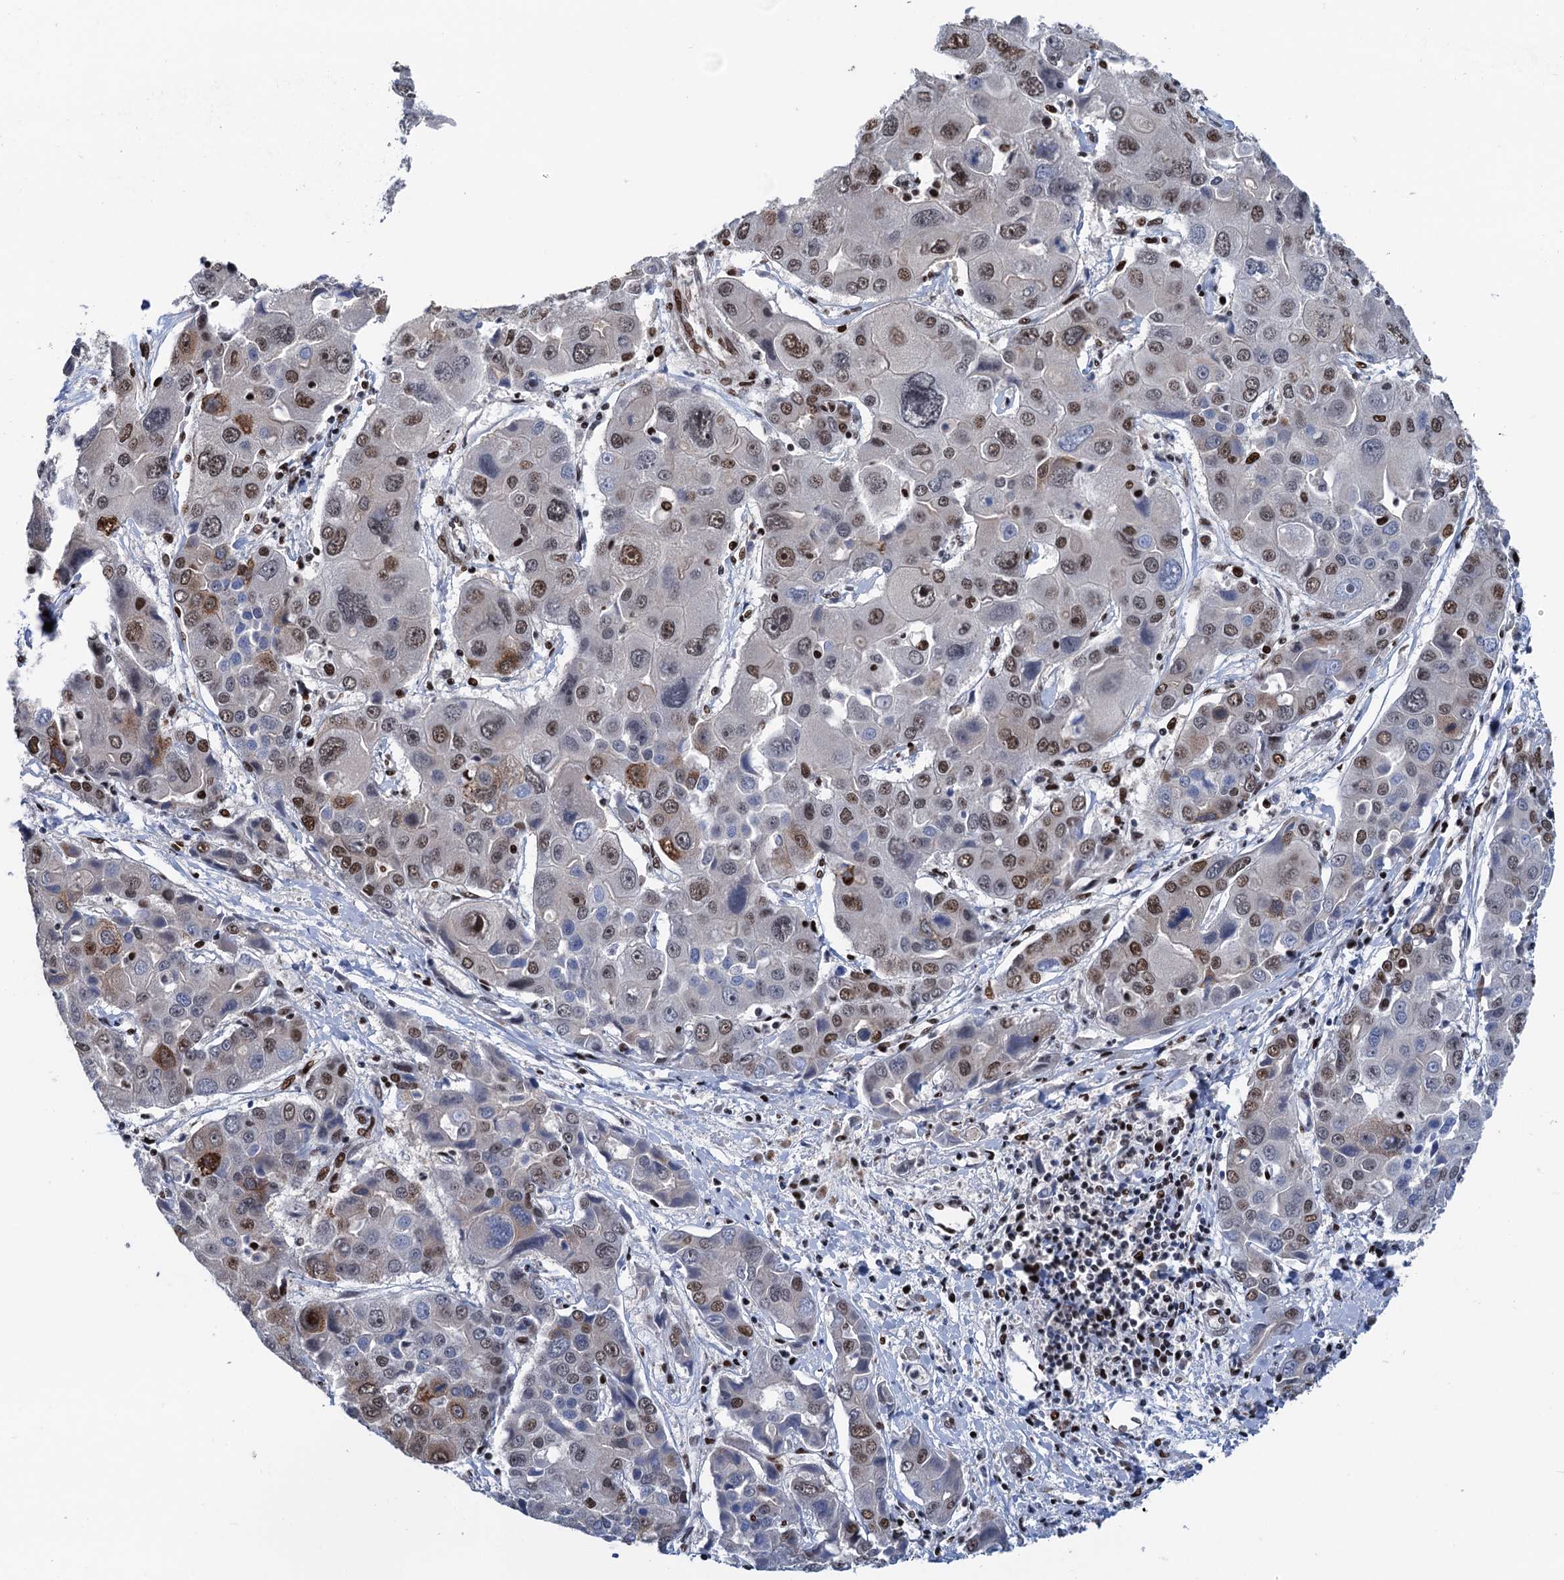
{"staining": {"intensity": "moderate", "quantity": "25%-75%", "location": "cytoplasmic/membranous,nuclear"}, "tissue": "liver cancer", "cell_type": "Tumor cells", "image_type": "cancer", "snomed": [{"axis": "morphology", "description": "Cholangiocarcinoma"}, {"axis": "topography", "description": "Liver"}], "caption": "Cholangiocarcinoma (liver) stained with immunohistochemistry displays moderate cytoplasmic/membranous and nuclear staining in about 25%-75% of tumor cells.", "gene": "PPP4R1", "patient": {"sex": "male", "age": 67}}